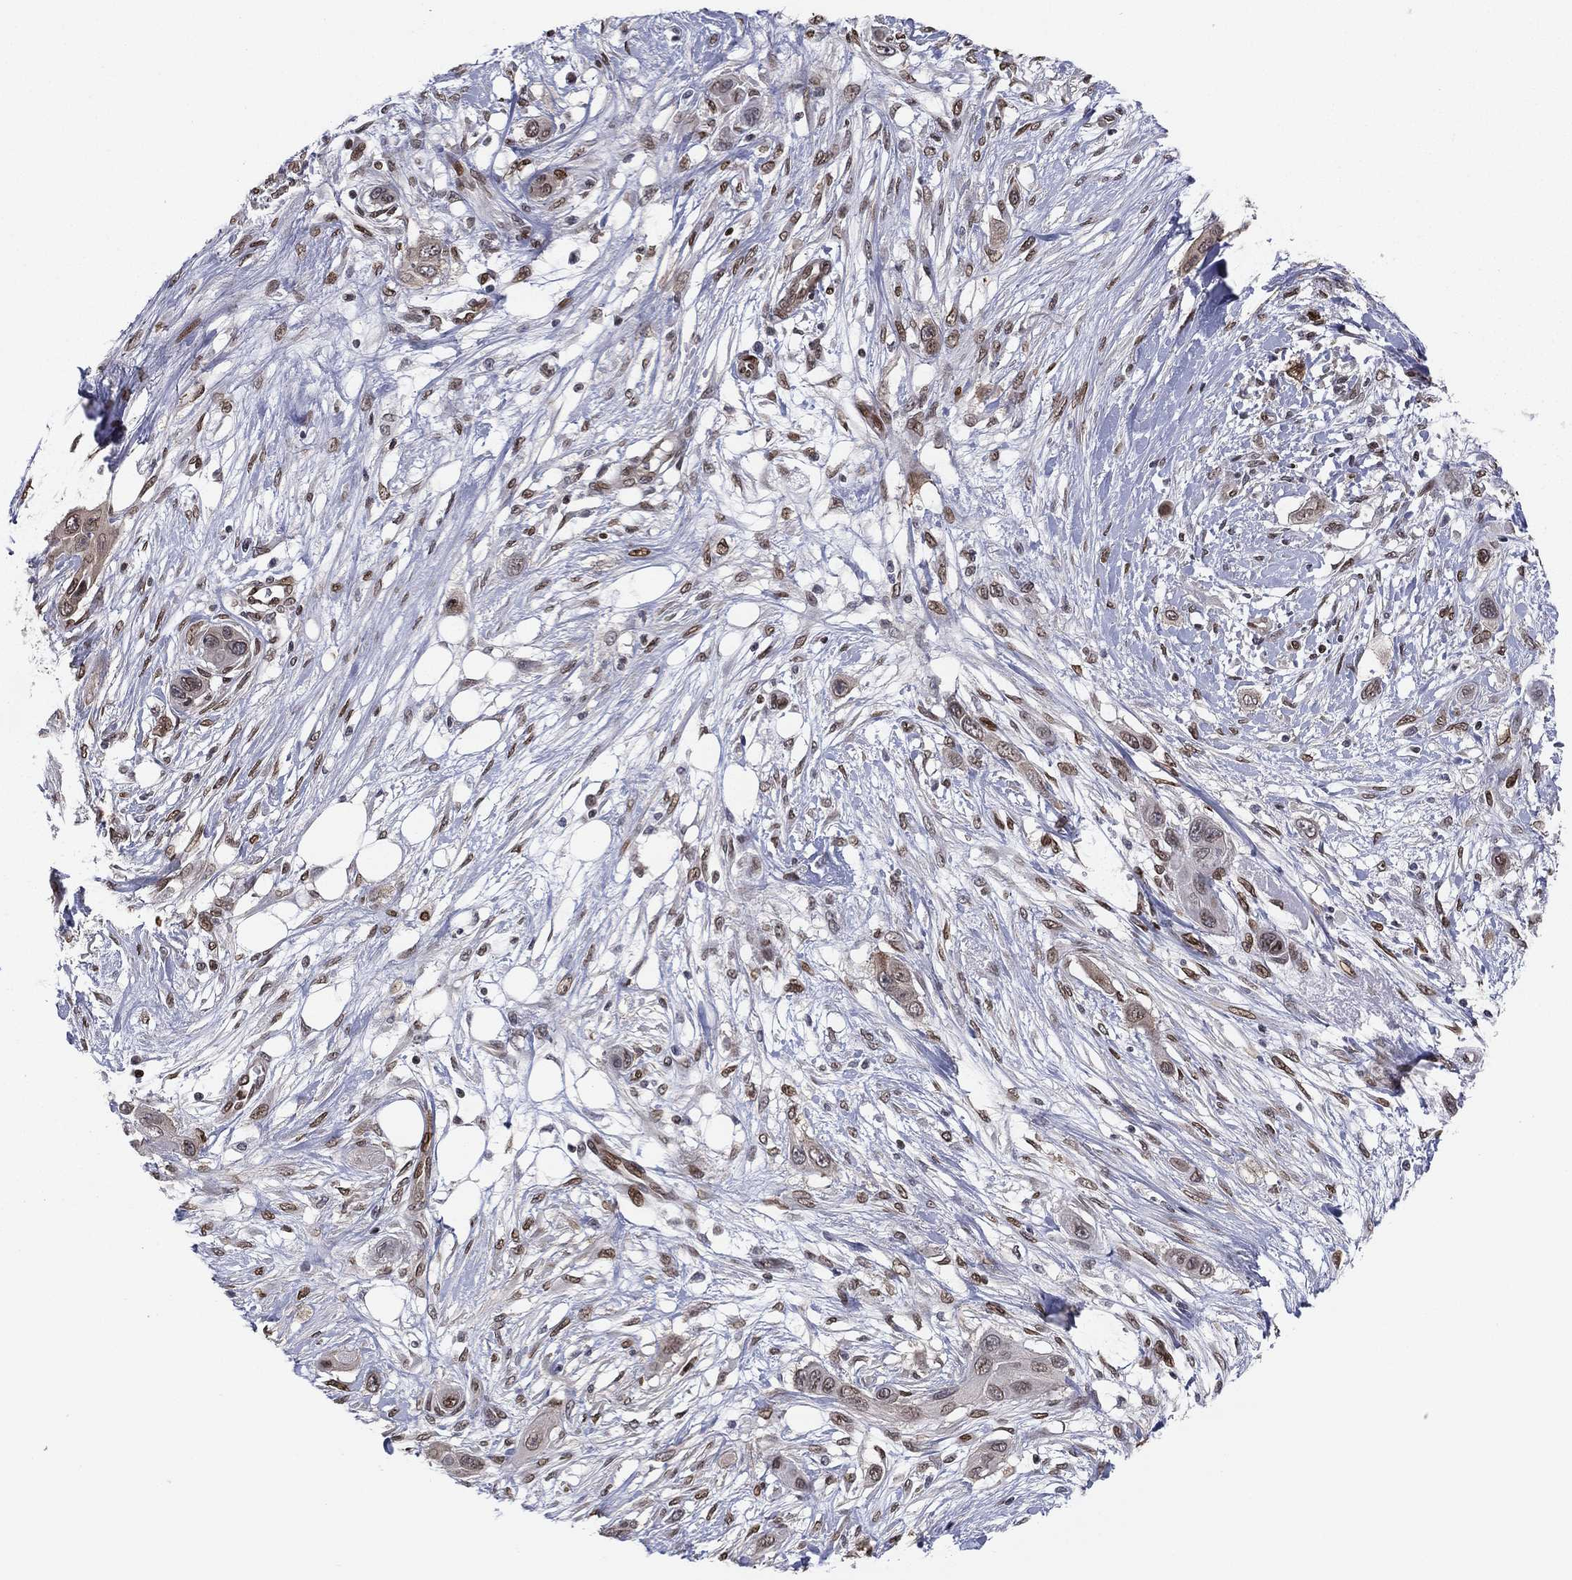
{"staining": {"intensity": "weak", "quantity": "25%-75%", "location": "cytoplasmic/membranous"}, "tissue": "skin cancer", "cell_type": "Tumor cells", "image_type": "cancer", "snomed": [{"axis": "morphology", "description": "Squamous cell carcinoma, NOS"}, {"axis": "topography", "description": "Skin"}], "caption": "Protein expression analysis of skin cancer (squamous cell carcinoma) exhibits weak cytoplasmic/membranous expression in about 25%-75% of tumor cells.", "gene": "LMNB1", "patient": {"sex": "male", "age": 79}}